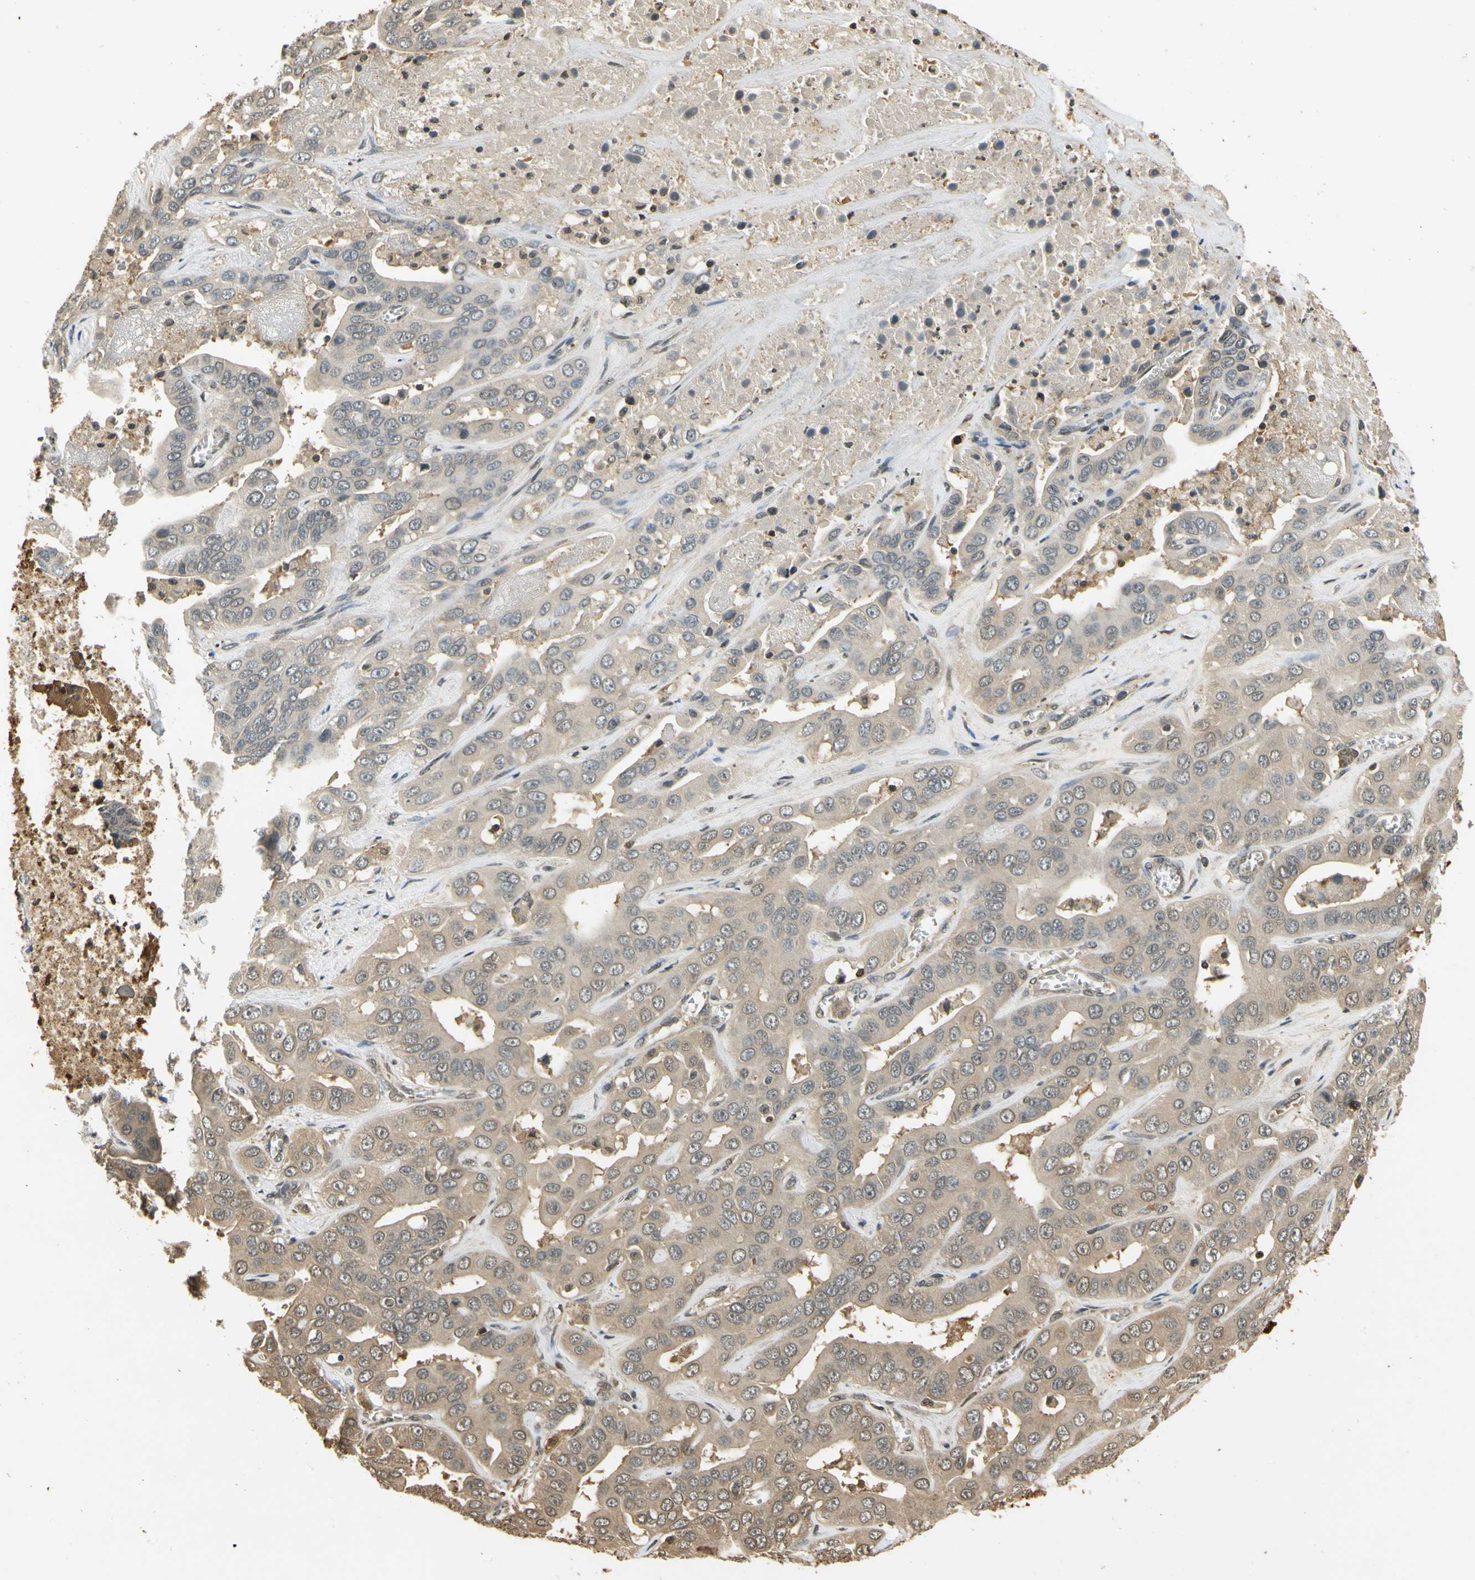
{"staining": {"intensity": "moderate", "quantity": ">75%", "location": "cytoplasmic/membranous"}, "tissue": "liver cancer", "cell_type": "Tumor cells", "image_type": "cancer", "snomed": [{"axis": "morphology", "description": "Cholangiocarcinoma"}, {"axis": "topography", "description": "Liver"}], "caption": "A micrograph showing moderate cytoplasmic/membranous expression in approximately >75% of tumor cells in cholangiocarcinoma (liver), as visualized by brown immunohistochemical staining.", "gene": "SOD1", "patient": {"sex": "female", "age": 52}}